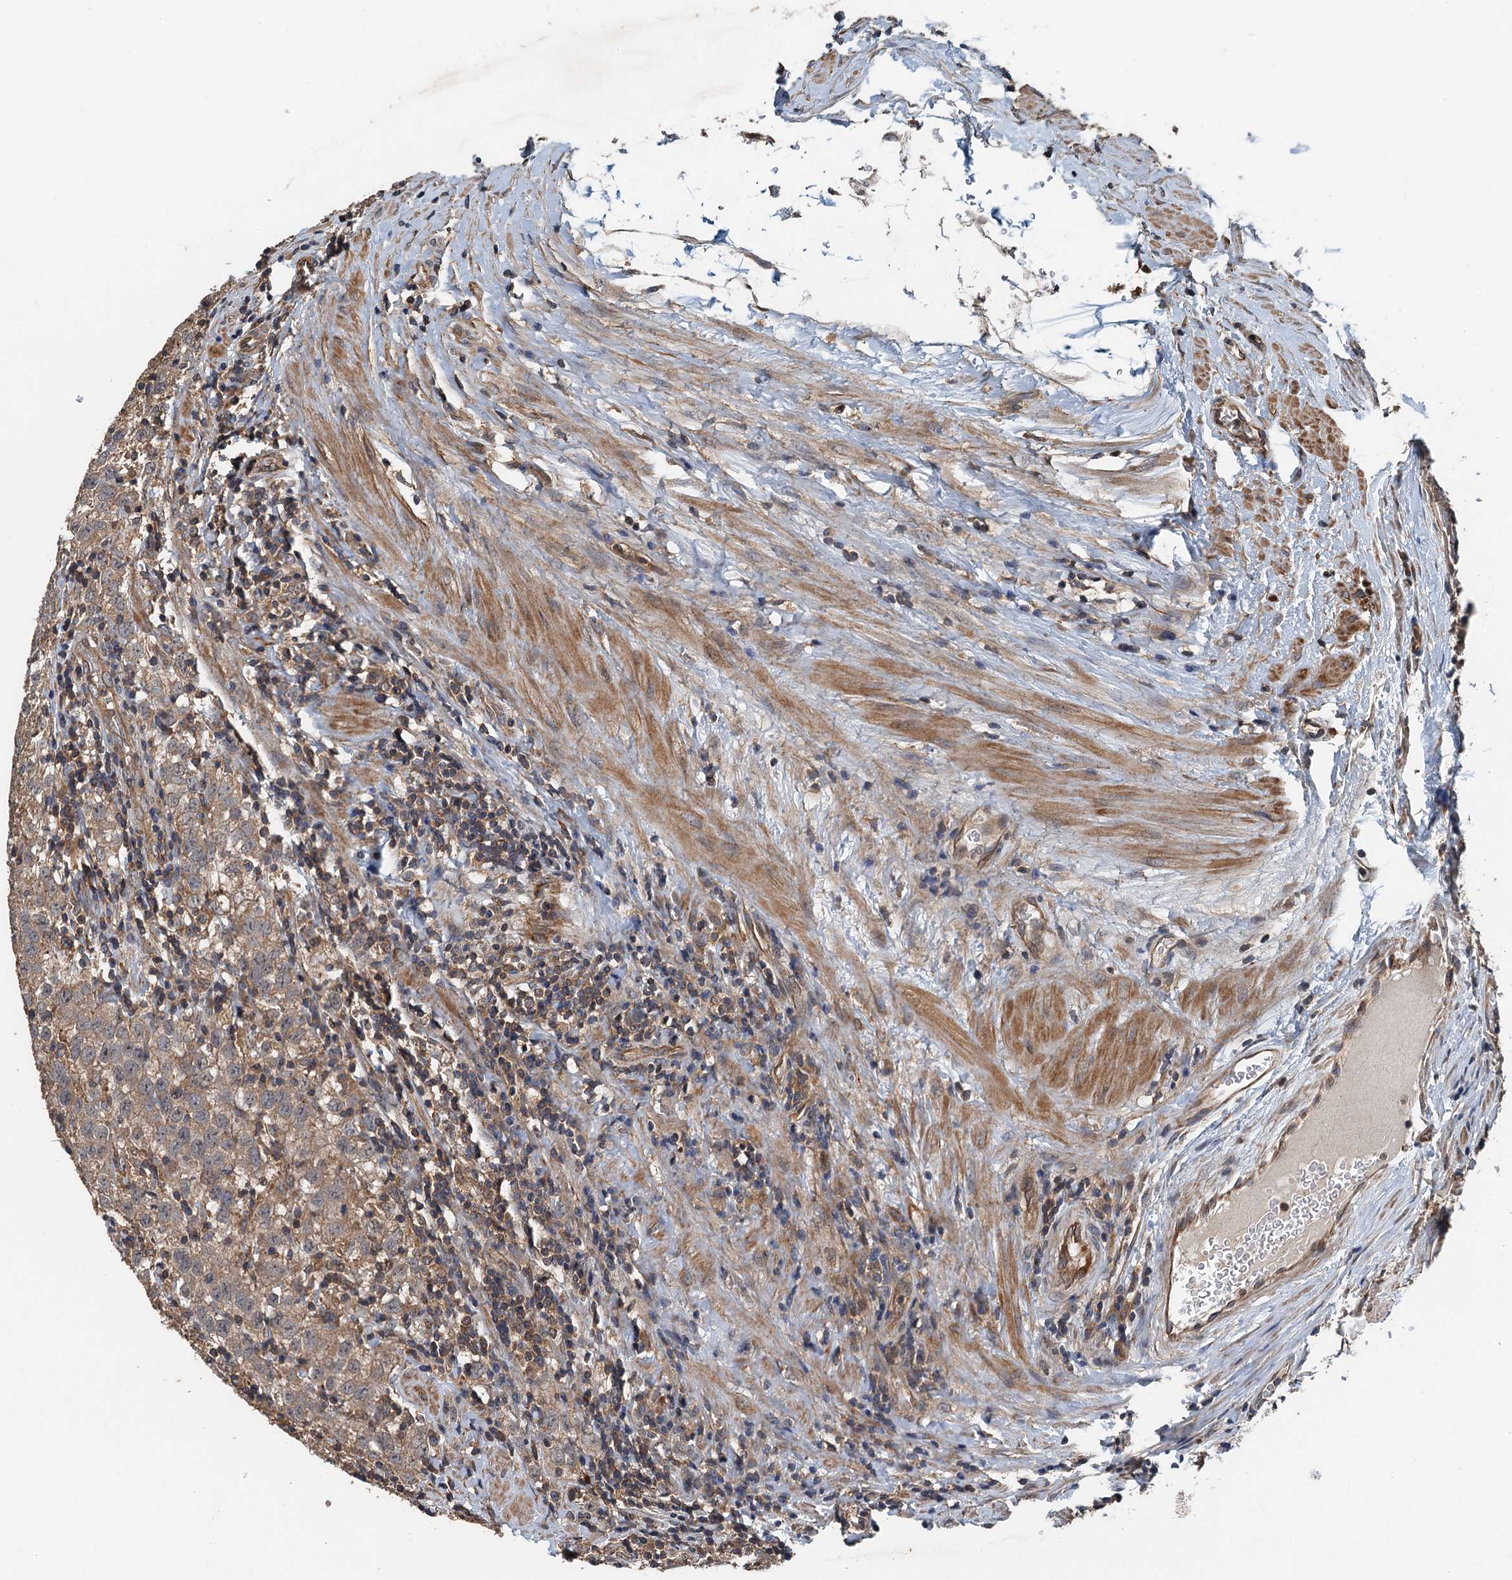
{"staining": {"intensity": "weak", "quantity": ">75%", "location": "cytoplasmic/membranous"}, "tissue": "testis cancer", "cell_type": "Tumor cells", "image_type": "cancer", "snomed": [{"axis": "morphology", "description": "Seminoma, NOS"}, {"axis": "morphology", "description": "Carcinoma, Embryonal, NOS"}, {"axis": "topography", "description": "Testis"}], "caption": "Brown immunohistochemical staining in testis seminoma exhibits weak cytoplasmic/membranous positivity in about >75% of tumor cells.", "gene": "BORCS5", "patient": {"sex": "male", "age": 43}}